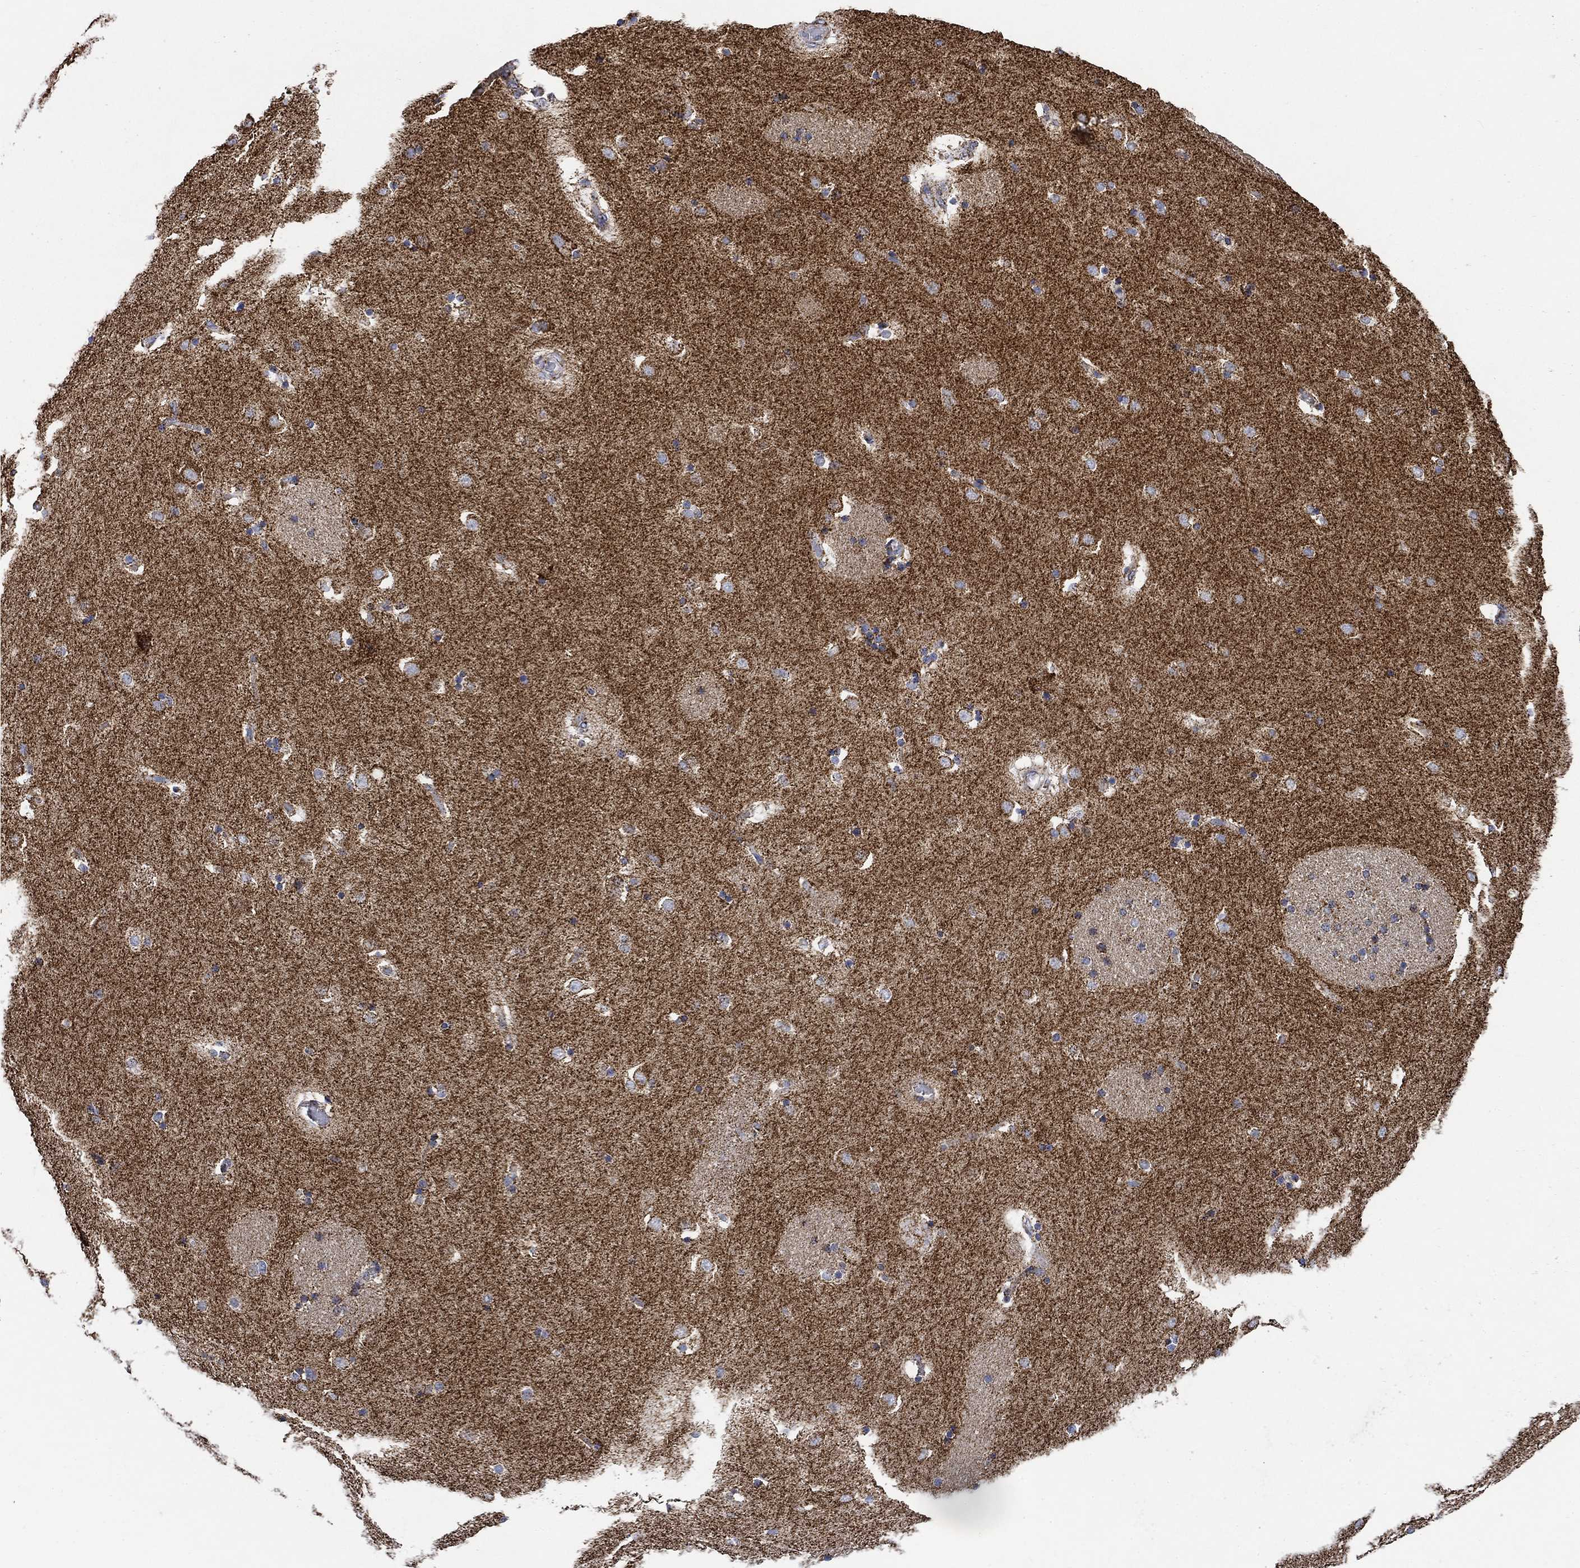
{"staining": {"intensity": "strong", "quantity": "<25%", "location": "cytoplasmic/membranous"}, "tissue": "caudate", "cell_type": "Glial cells", "image_type": "normal", "snomed": [{"axis": "morphology", "description": "Normal tissue, NOS"}, {"axis": "topography", "description": "Lateral ventricle wall"}], "caption": "Caudate stained with DAB (3,3'-diaminobenzidine) immunohistochemistry (IHC) displays medium levels of strong cytoplasmic/membranous positivity in about <25% of glial cells. (DAB = brown stain, brightfield microscopy at high magnification).", "gene": "NDUFS3", "patient": {"sex": "male", "age": 51}}